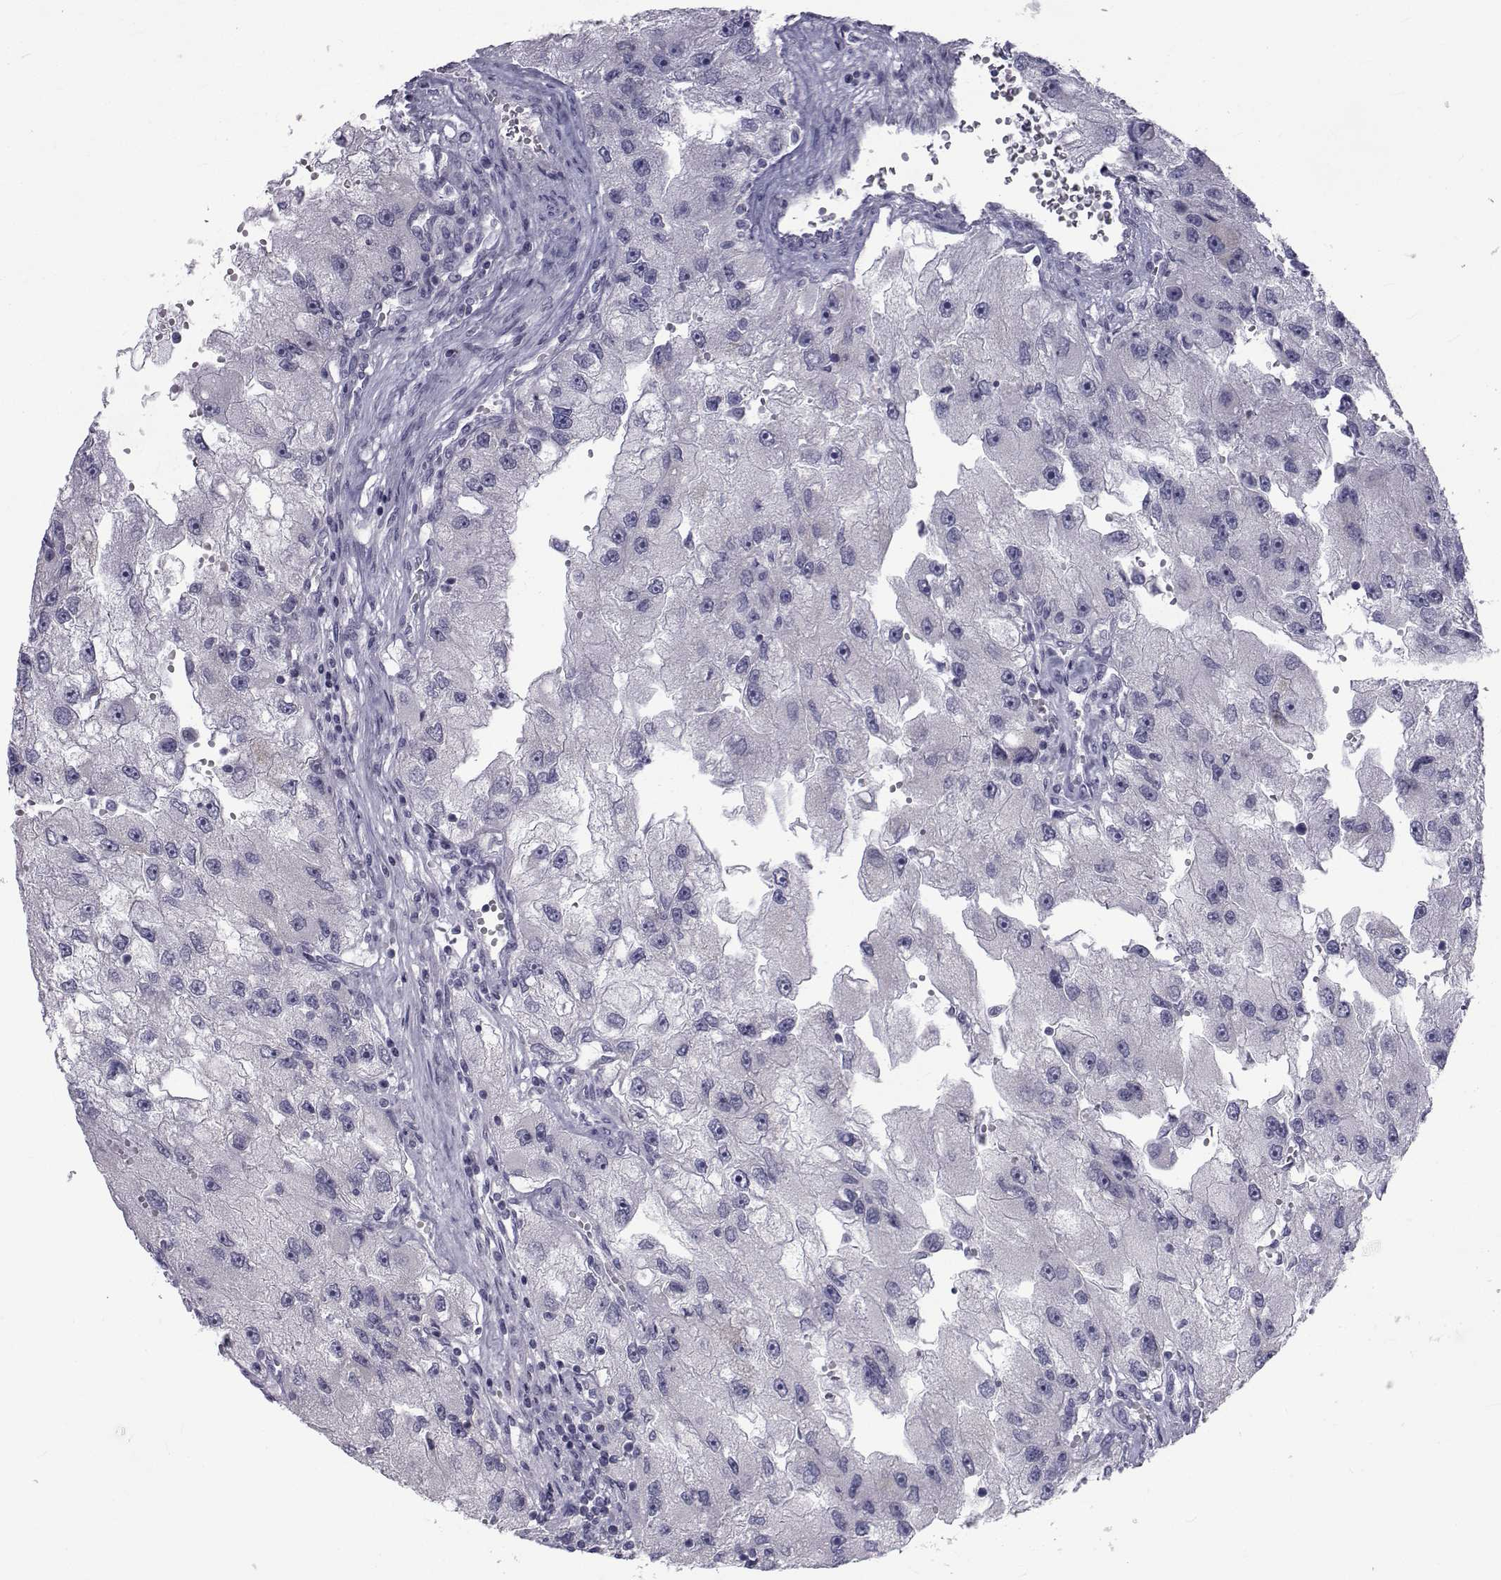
{"staining": {"intensity": "negative", "quantity": "none", "location": "none"}, "tissue": "renal cancer", "cell_type": "Tumor cells", "image_type": "cancer", "snomed": [{"axis": "morphology", "description": "Adenocarcinoma, NOS"}, {"axis": "topography", "description": "Kidney"}], "caption": "Immunohistochemistry (IHC) micrograph of human adenocarcinoma (renal) stained for a protein (brown), which exhibits no positivity in tumor cells.", "gene": "FDXR", "patient": {"sex": "male", "age": 63}}